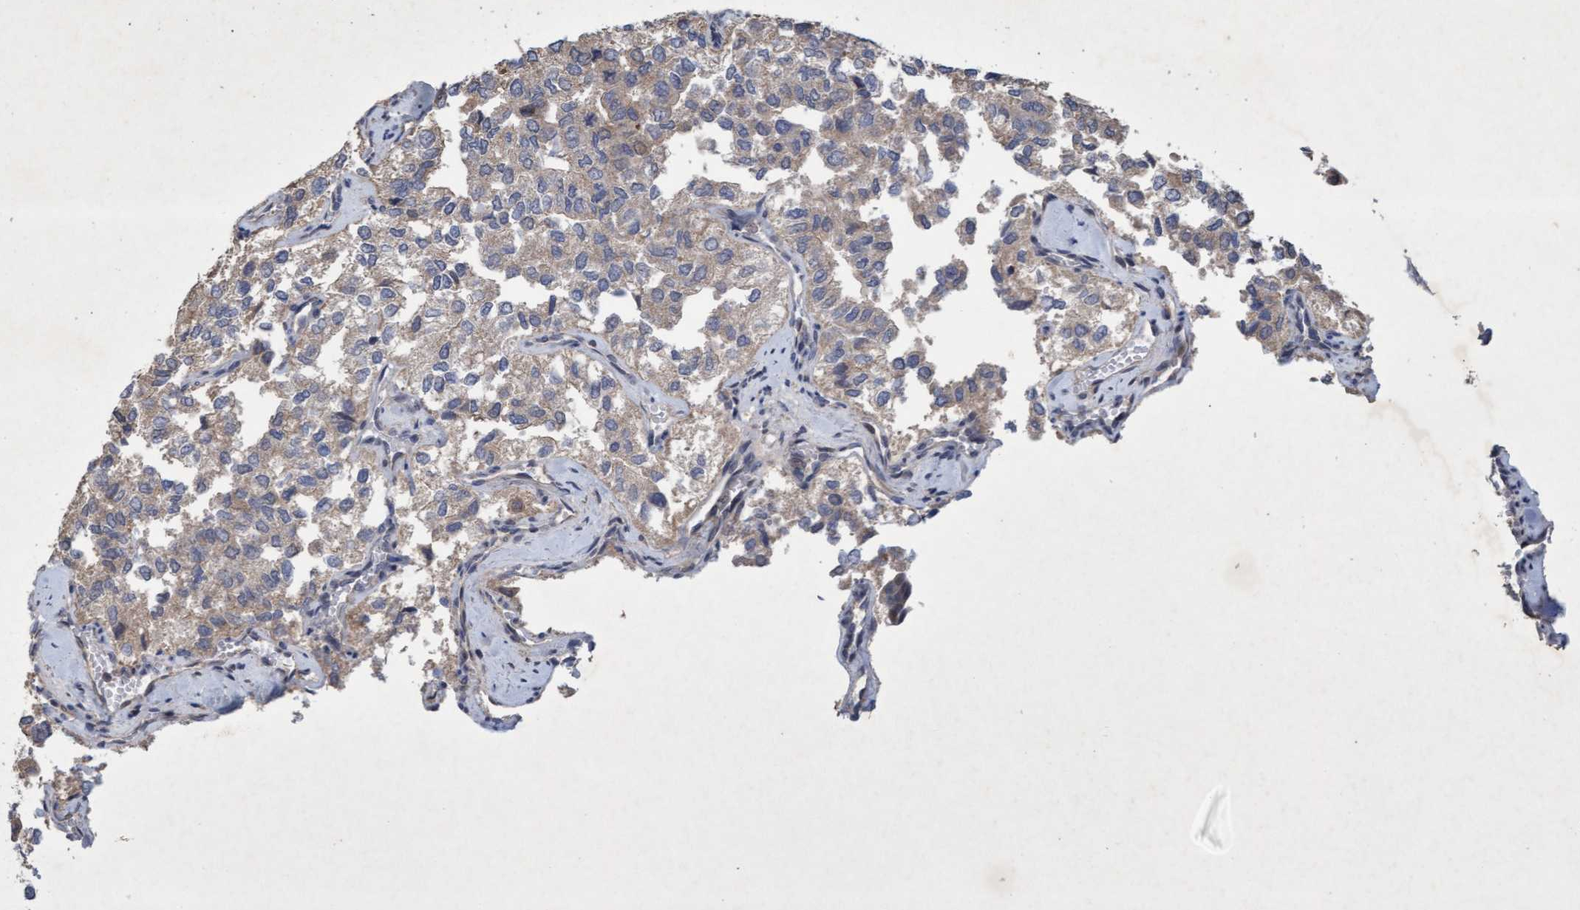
{"staining": {"intensity": "weak", "quantity": "<25%", "location": "cytoplasmic/membranous"}, "tissue": "thyroid cancer", "cell_type": "Tumor cells", "image_type": "cancer", "snomed": [{"axis": "morphology", "description": "Follicular adenoma carcinoma, NOS"}, {"axis": "topography", "description": "Thyroid gland"}], "caption": "This is a image of immunohistochemistry staining of thyroid cancer, which shows no expression in tumor cells.", "gene": "ZNF677", "patient": {"sex": "male", "age": 75}}